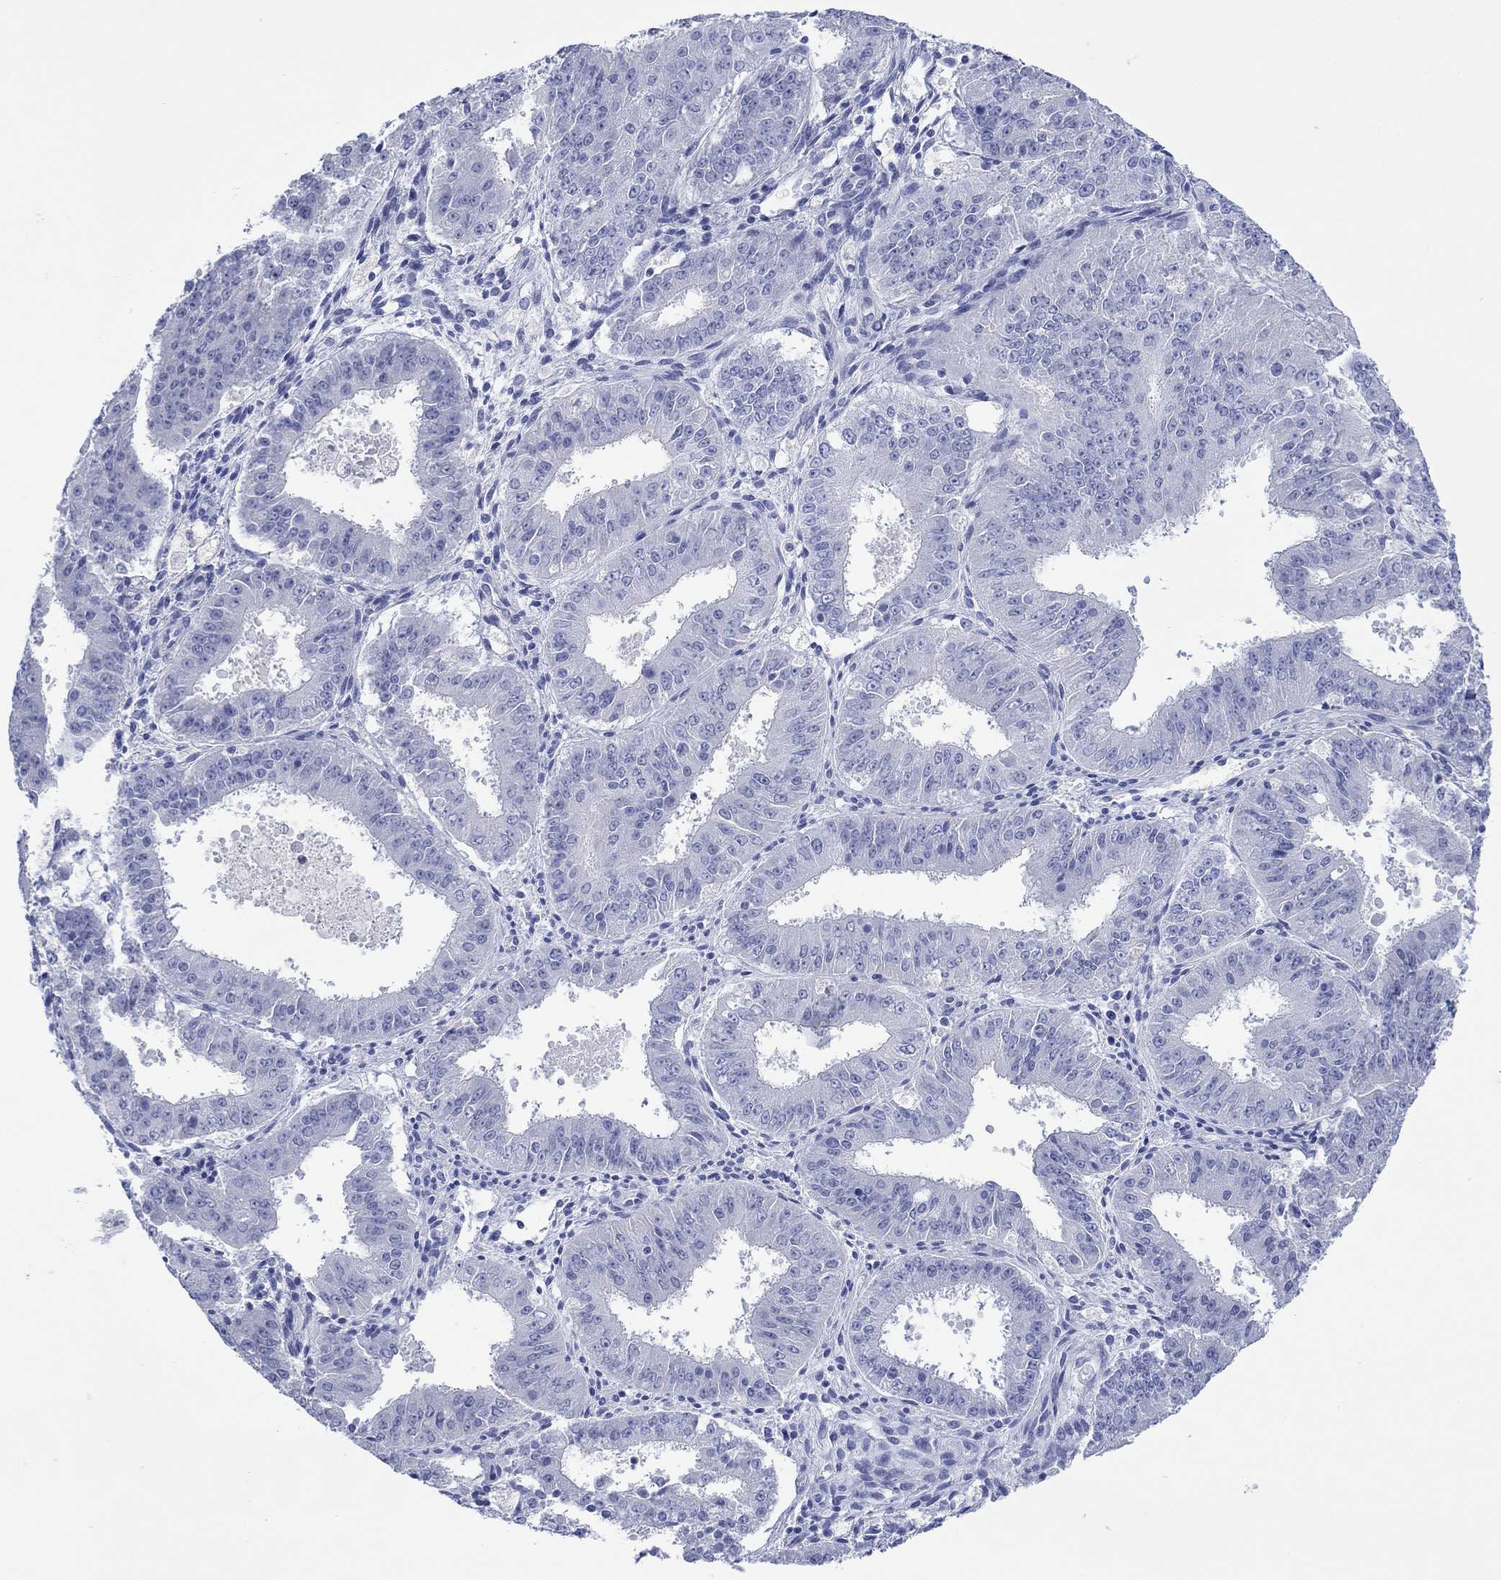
{"staining": {"intensity": "negative", "quantity": "none", "location": "none"}, "tissue": "ovarian cancer", "cell_type": "Tumor cells", "image_type": "cancer", "snomed": [{"axis": "morphology", "description": "Carcinoma, endometroid"}, {"axis": "topography", "description": "Ovary"}], "caption": "Immunohistochemical staining of human ovarian cancer demonstrates no significant staining in tumor cells.", "gene": "MLANA", "patient": {"sex": "female", "age": 42}}